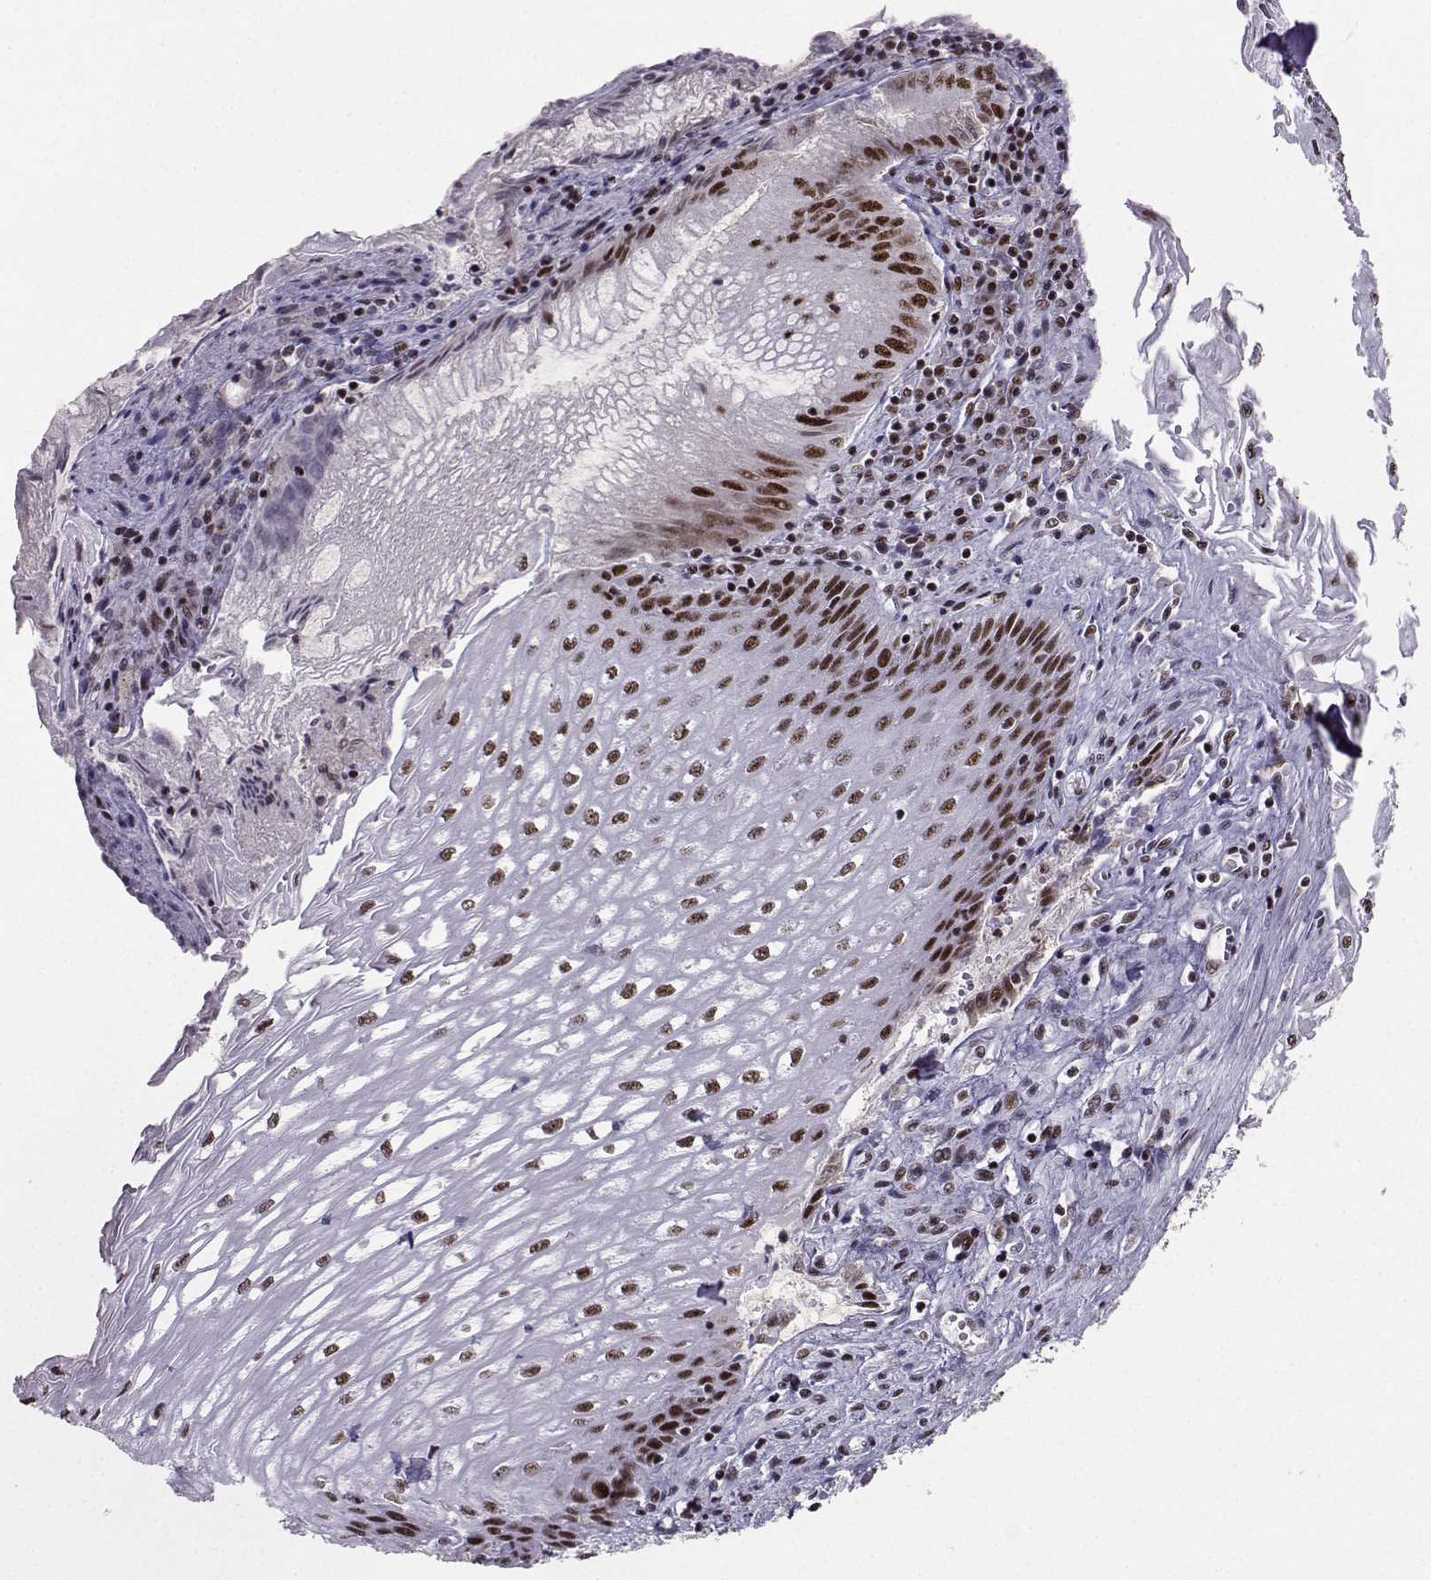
{"staining": {"intensity": "strong", "quantity": "25%-75%", "location": "nuclear"}, "tissue": "esophagus", "cell_type": "Squamous epithelial cells", "image_type": "normal", "snomed": [{"axis": "morphology", "description": "Normal tissue, NOS"}, {"axis": "topography", "description": "Esophagus"}], "caption": "A high amount of strong nuclear expression is identified in approximately 25%-75% of squamous epithelial cells in unremarkable esophagus. (Stains: DAB in brown, nuclei in blue, Microscopy: brightfield microscopy at high magnification).", "gene": "SNRPB2", "patient": {"sex": "male", "age": 58}}